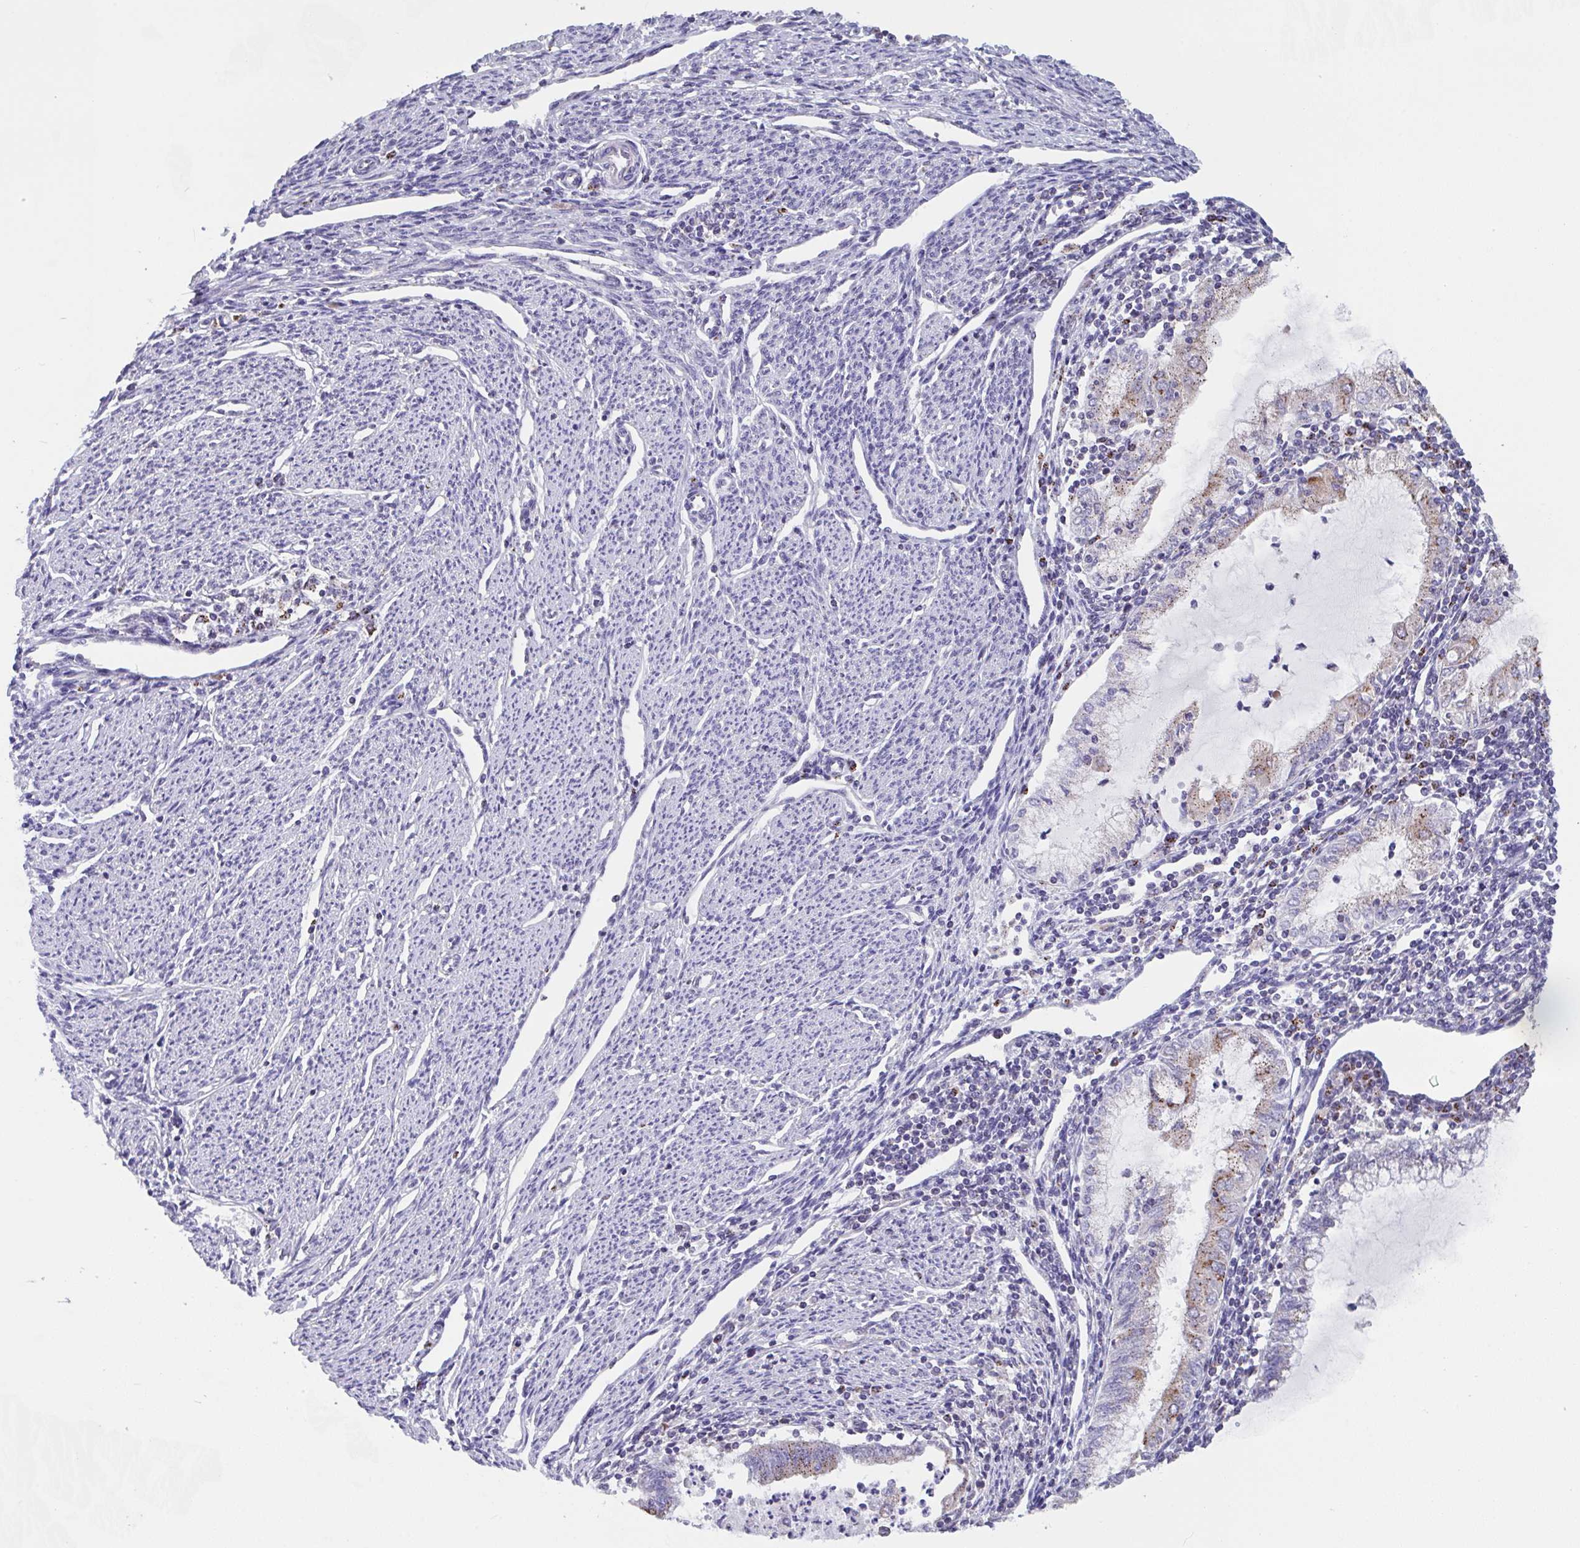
{"staining": {"intensity": "moderate", "quantity": "25%-75%", "location": "cytoplasmic/membranous"}, "tissue": "endometrial cancer", "cell_type": "Tumor cells", "image_type": "cancer", "snomed": [{"axis": "morphology", "description": "Adenocarcinoma, NOS"}, {"axis": "topography", "description": "Endometrium"}], "caption": "The histopathology image exhibits a brown stain indicating the presence of a protein in the cytoplasmic/membranous of tumor cells in endometrial cancer (adenocarcinoma). (DAB IHC, brown staining for protein, blue staining for nuclei).", "gene": "PROSER3", "patient": {"sex": "female", "age": 79}}